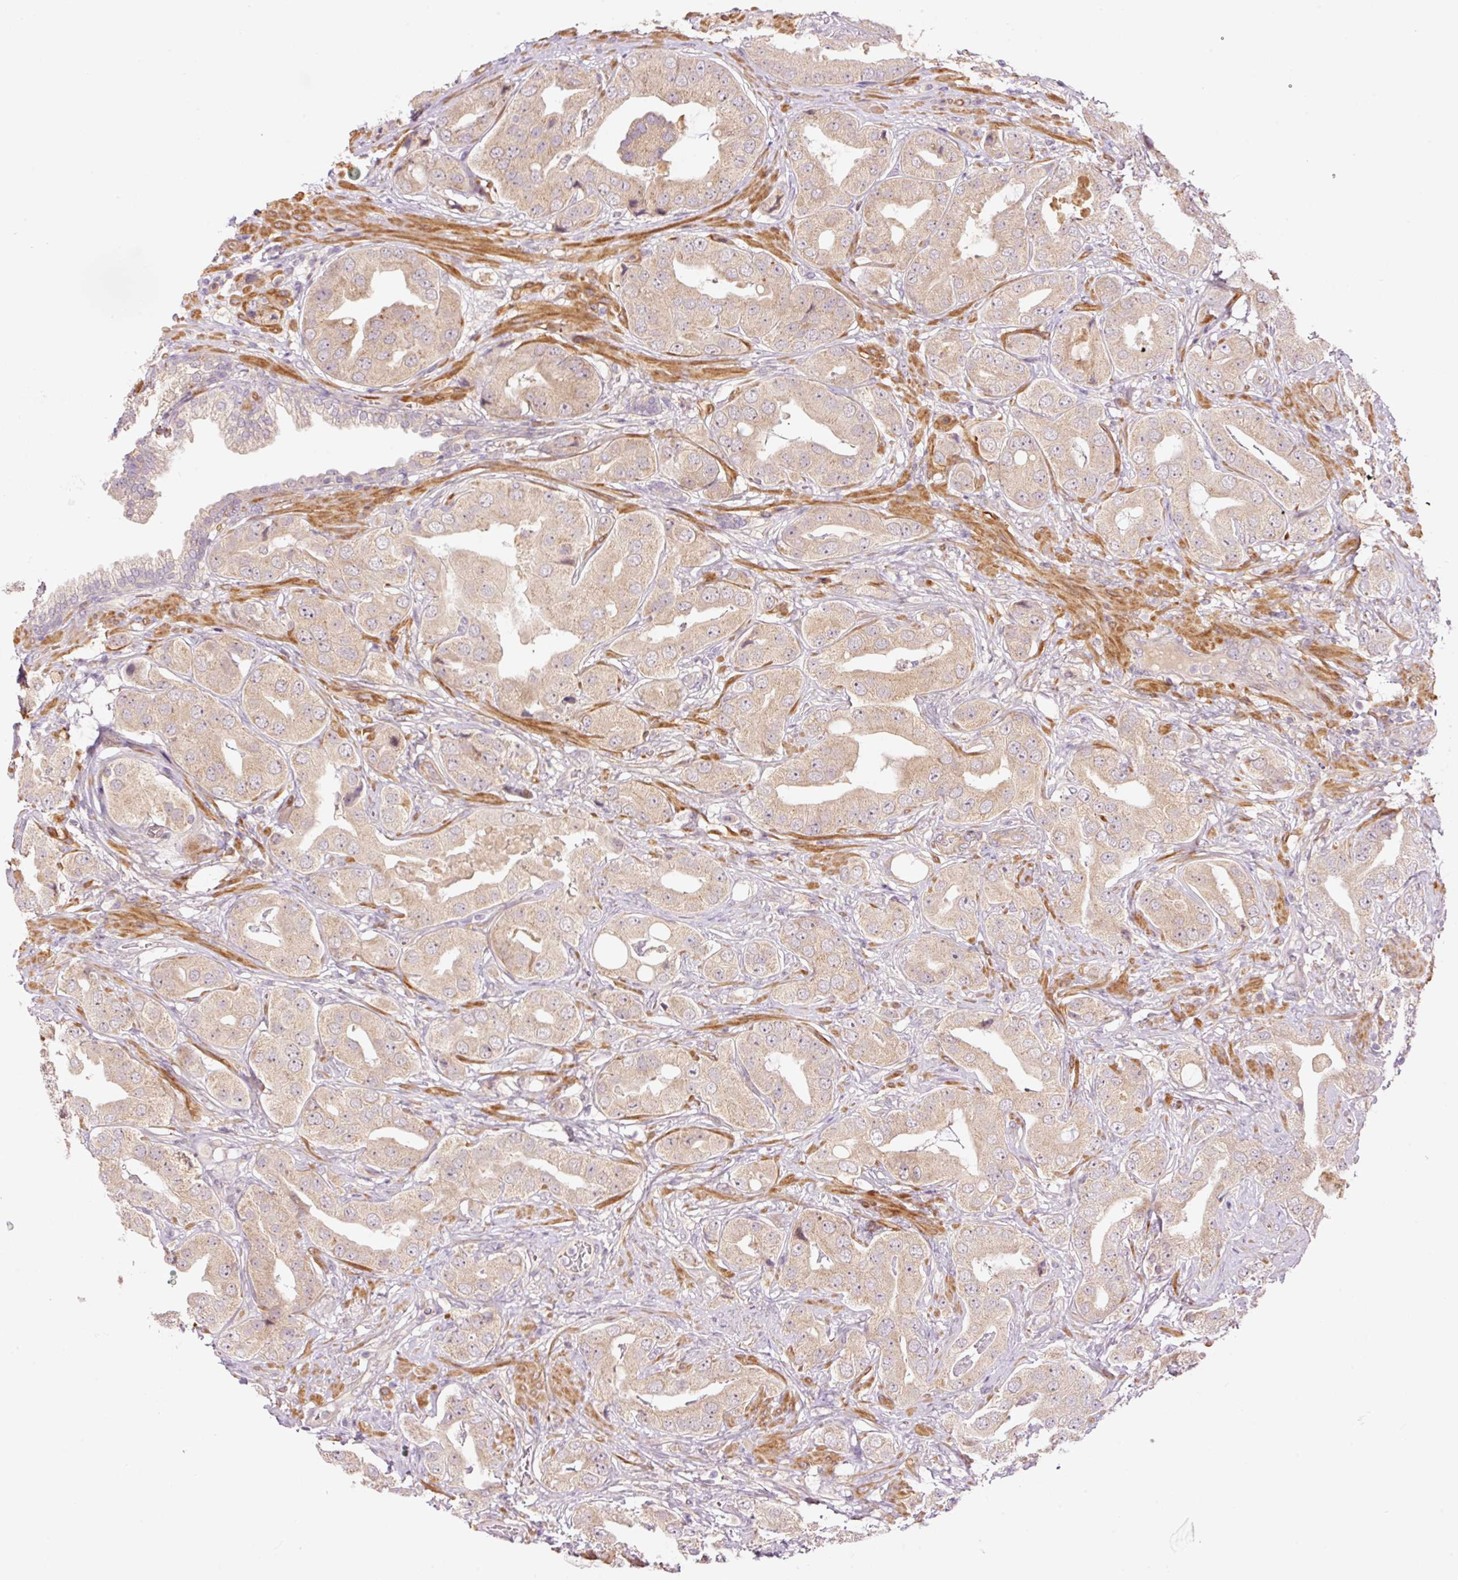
{"staining": {"intensity": "weak", "quantity": ">75%", "location": "cytoplasmic/membranous"}, "tissue": "prostate cancer", "cell_type": "Tumor cells", "image_type": "cancer", "snomed": [{"axis": "morphology", "description": "Adenocarcinoma, High grade"}, {"axis": "topography", "description": "Prostate"}], "caption": "Immunohistochemical staining of prostate high-grade adenocarcinoma shows low levels of weak cytoplasmic/membranous protein positivity in approximately >75% of tumor cells. (DAB (3,3'-diaminobenzidine) IHC with brightfield microscopy, high magnification).", "gene": "SLC29A3", "patient": {"sex": "male", "age": 63}}